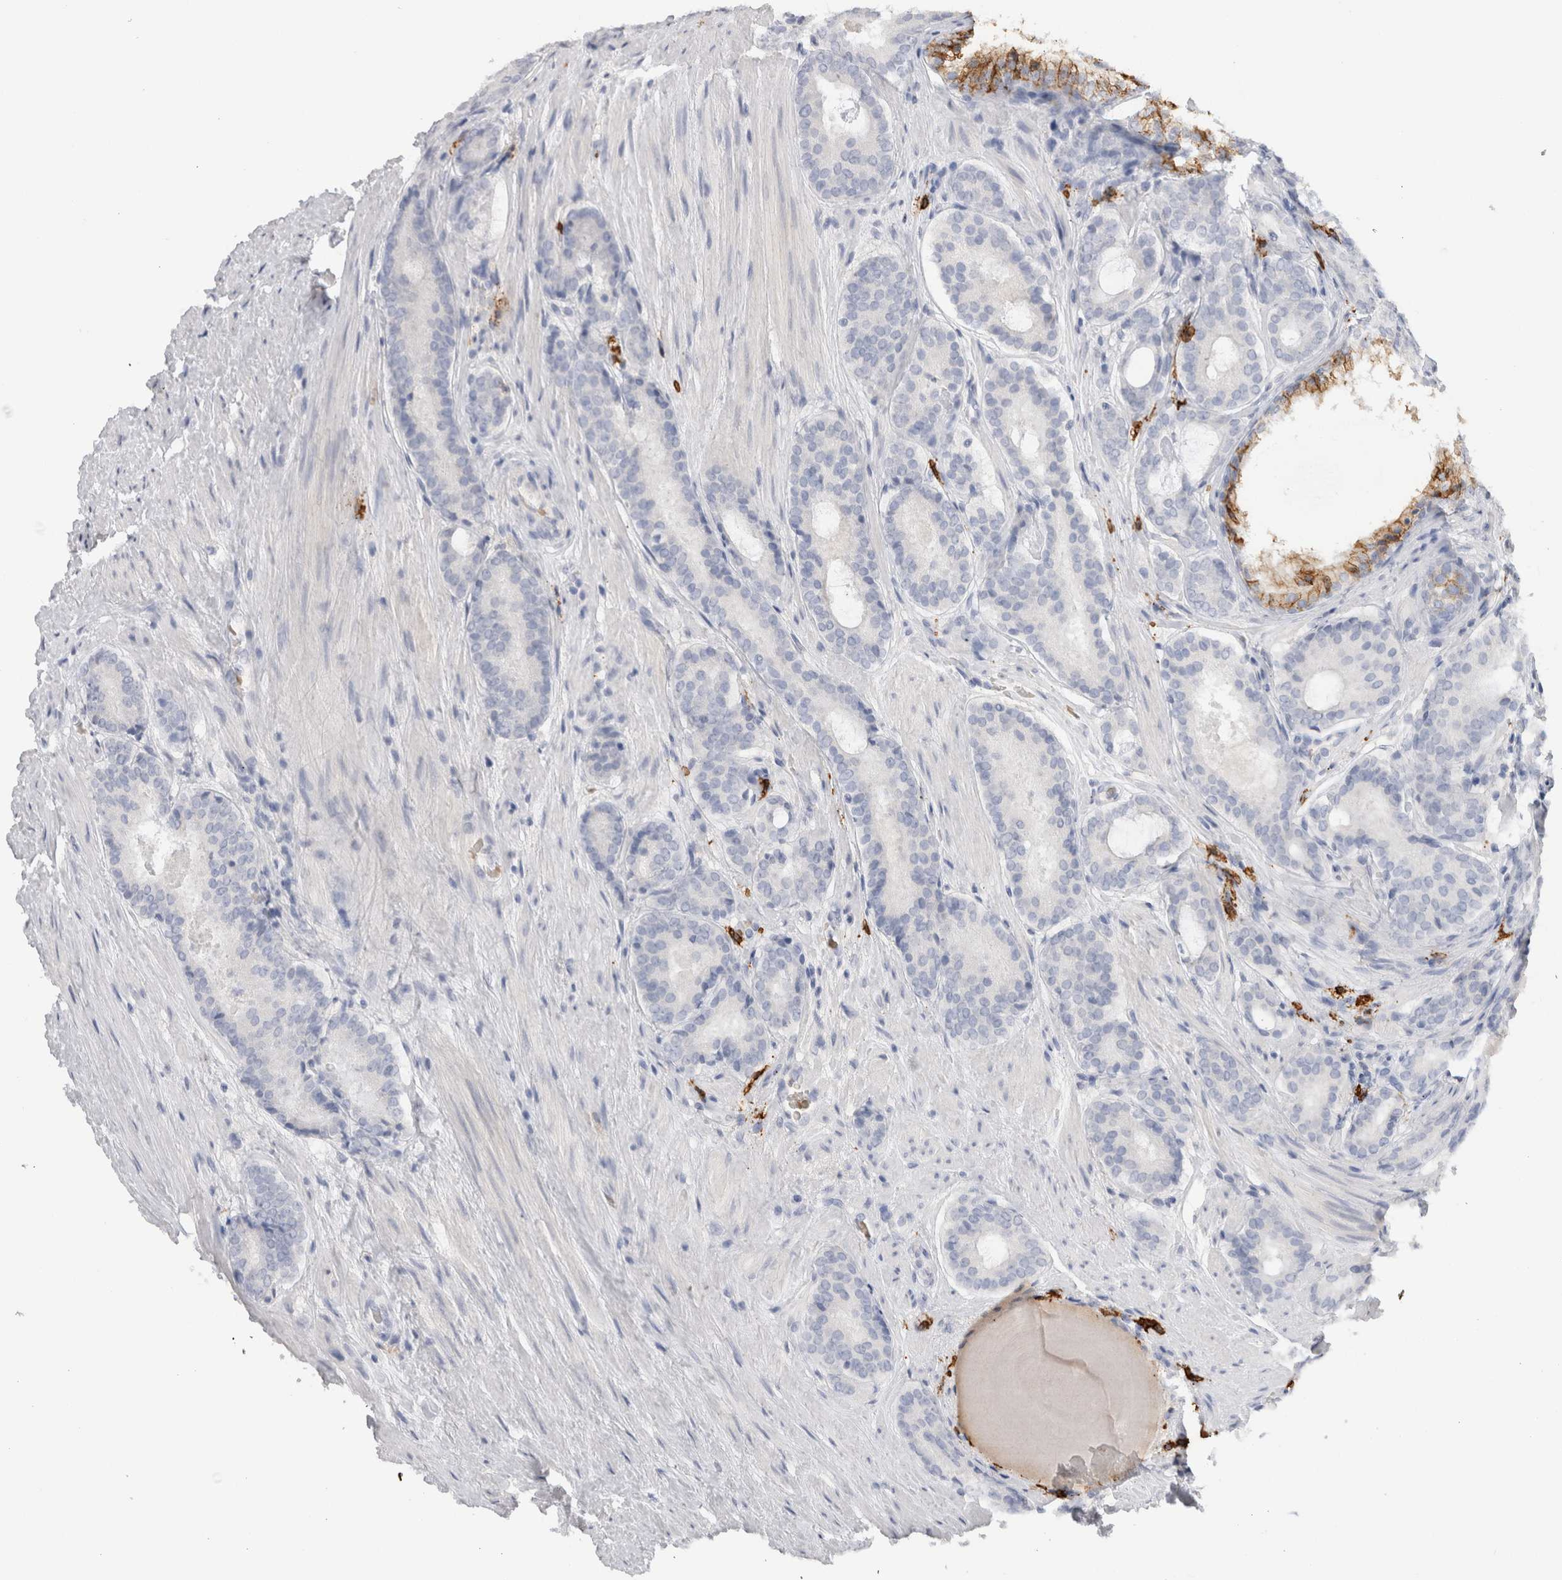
{"staining": {"intensity": "negative", "quantity": "none", "location": "none"}, "tissue": "prostate cancer", "cell_type": "Tumor cells", "image_type": "cancer", "snomed": [{"axis": "morphology", "description": "Adenocarcinoma, Low grade"}, {"axis": "topography", "description": "Prostate"}], "caption": "Tumor cells show no significant staining in low-grade adenocarcinoma (prostate).", "gene": "CD38", "patient": {"sex": "male", "age": 69}}